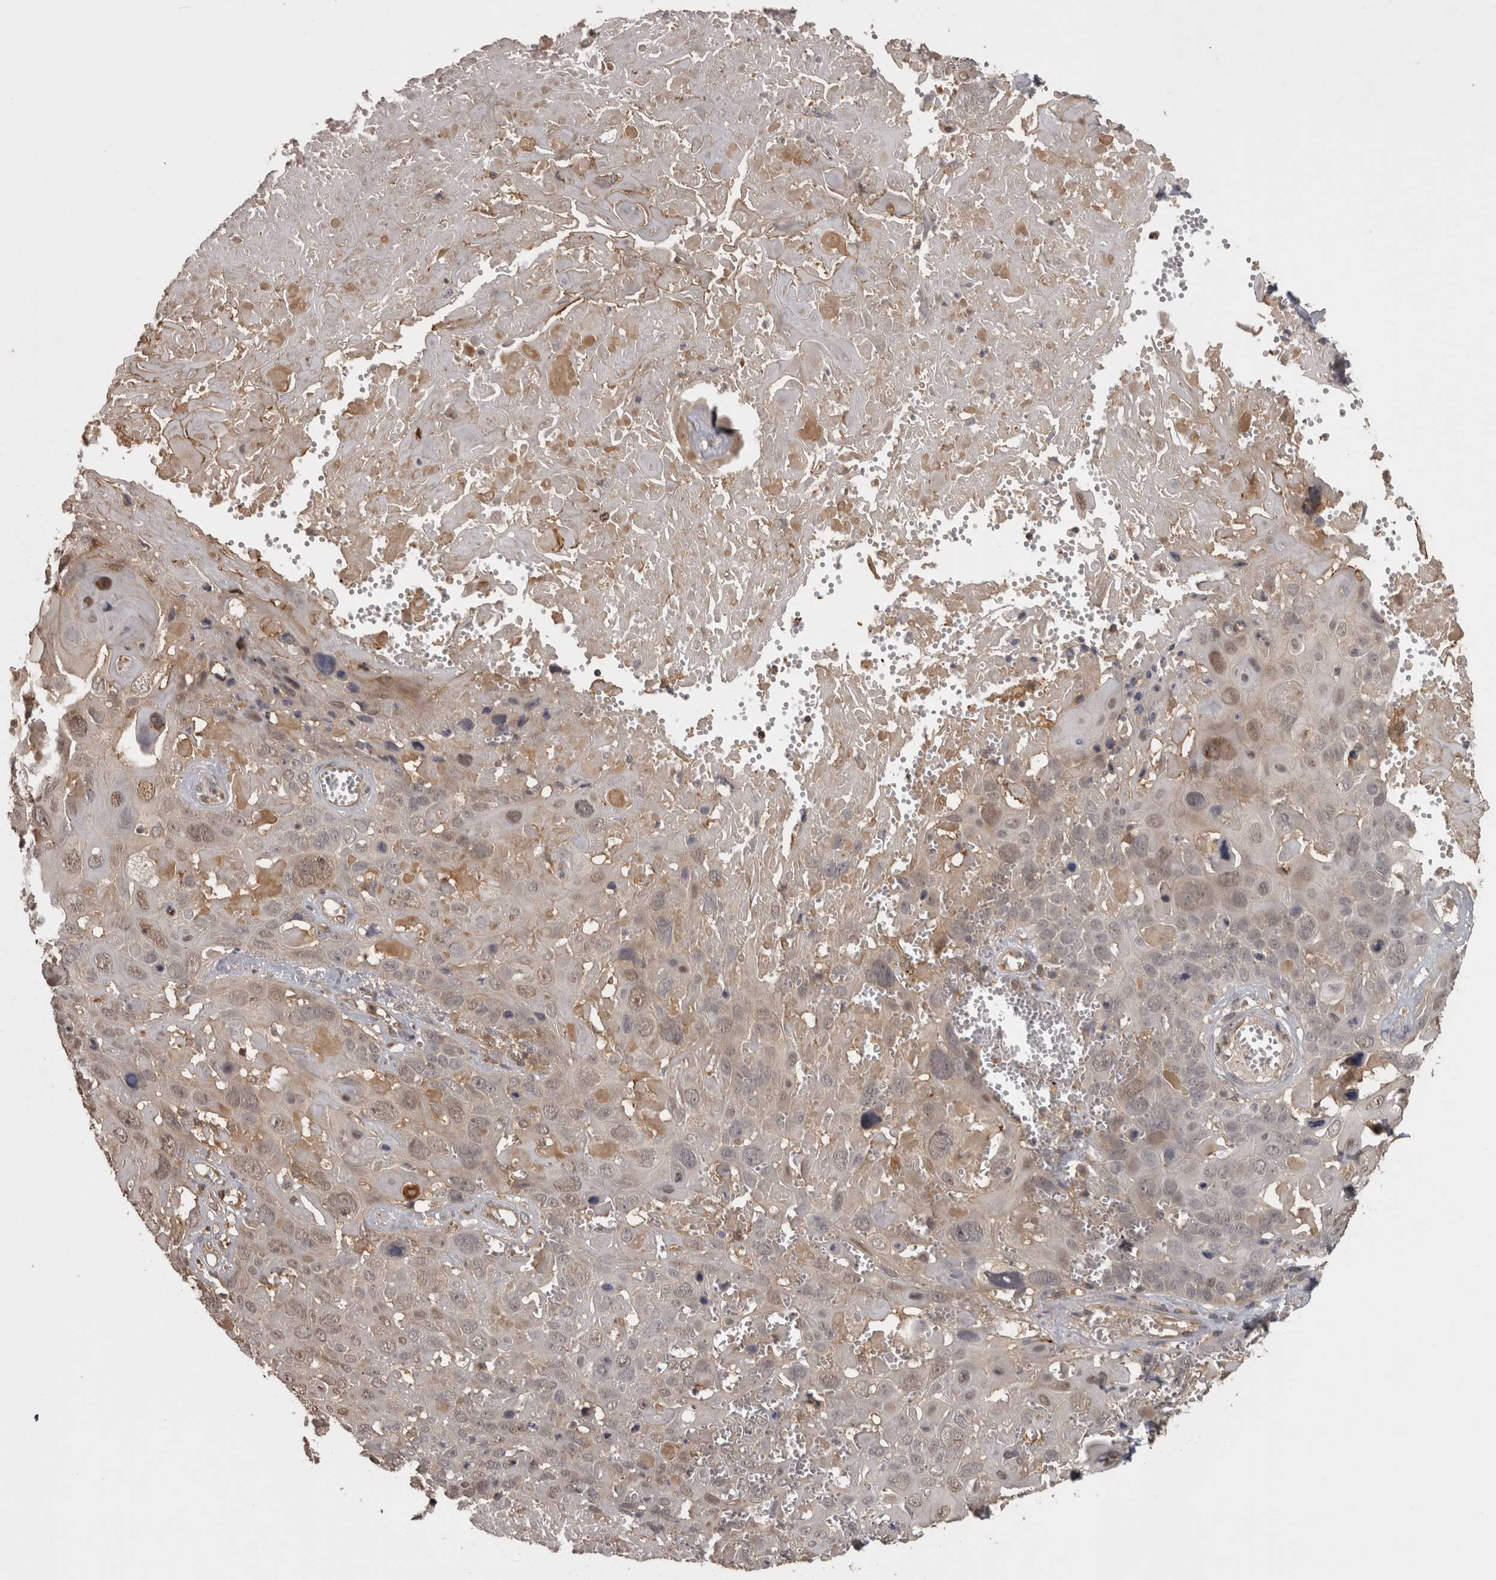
{"staining": {"intensity": "weak", "quantity": "<25%", "location": "cytoplasmic/membranous,nuclear"}, "tissue": "cervical cancer", "cell_type": "Tumor cells", "image_type": "cancer", "snomed": [{"axis": "morphology", "description": "Squamous cell carcinoma, NOS"}, {"axis": "topography", "description": "Cervix"}], "caption": "High power microscopy micrograph of an IHC histopathology image of squamous cell carcinoma (cervical), revealing no significant expression in tumor cells.", "gene": "MICU3", "patient": {"sex": "female", "age": 74}}